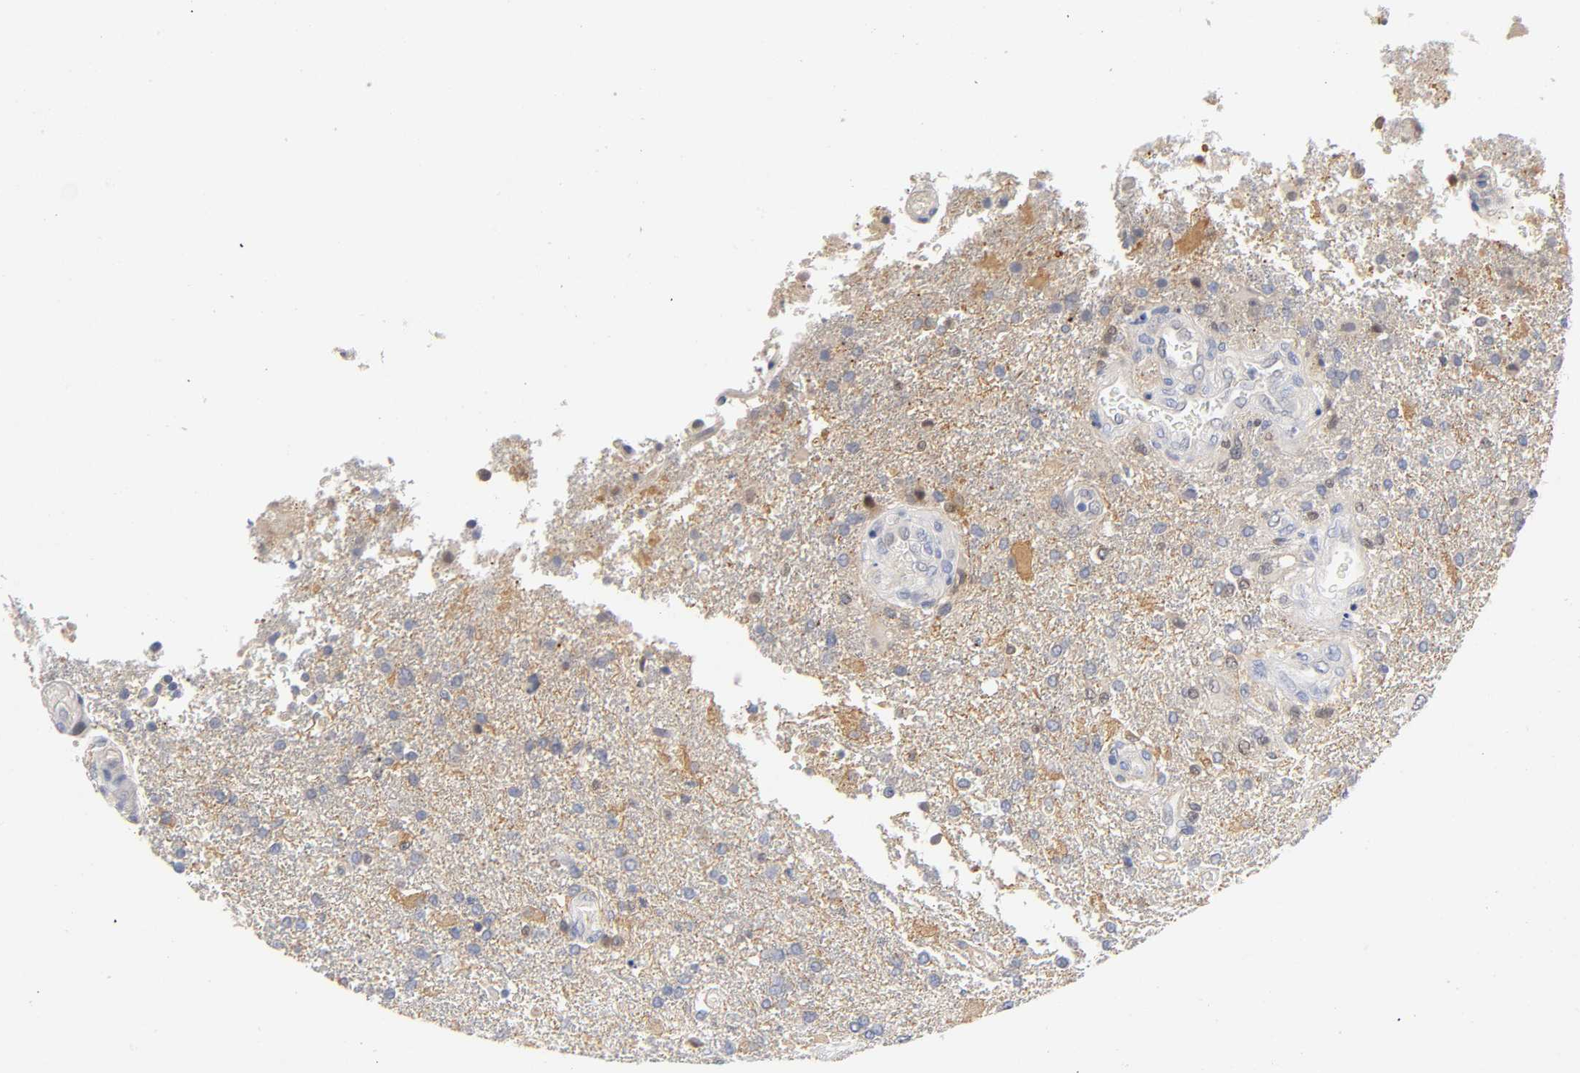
{"staining": {"intensity": "weak", "quantity": "<25%", "location": "cytoplasmic/membranous,nuclear"}, "tissue": "glioma", "cell_type": "Tumor cells", "image_type": "cancer", "snomed": [{"axis": "morphology", "description": "Glioma, malignant, High grade"}, {"axis": "topography", "description": "Cerebral cortex"}], "caption": "This is a image of immunohistochemistry staining of glioma, which shows no expression in tumor cells.", "gene": "NOVA1", "patient": {"sex": "male", "age": 79}}